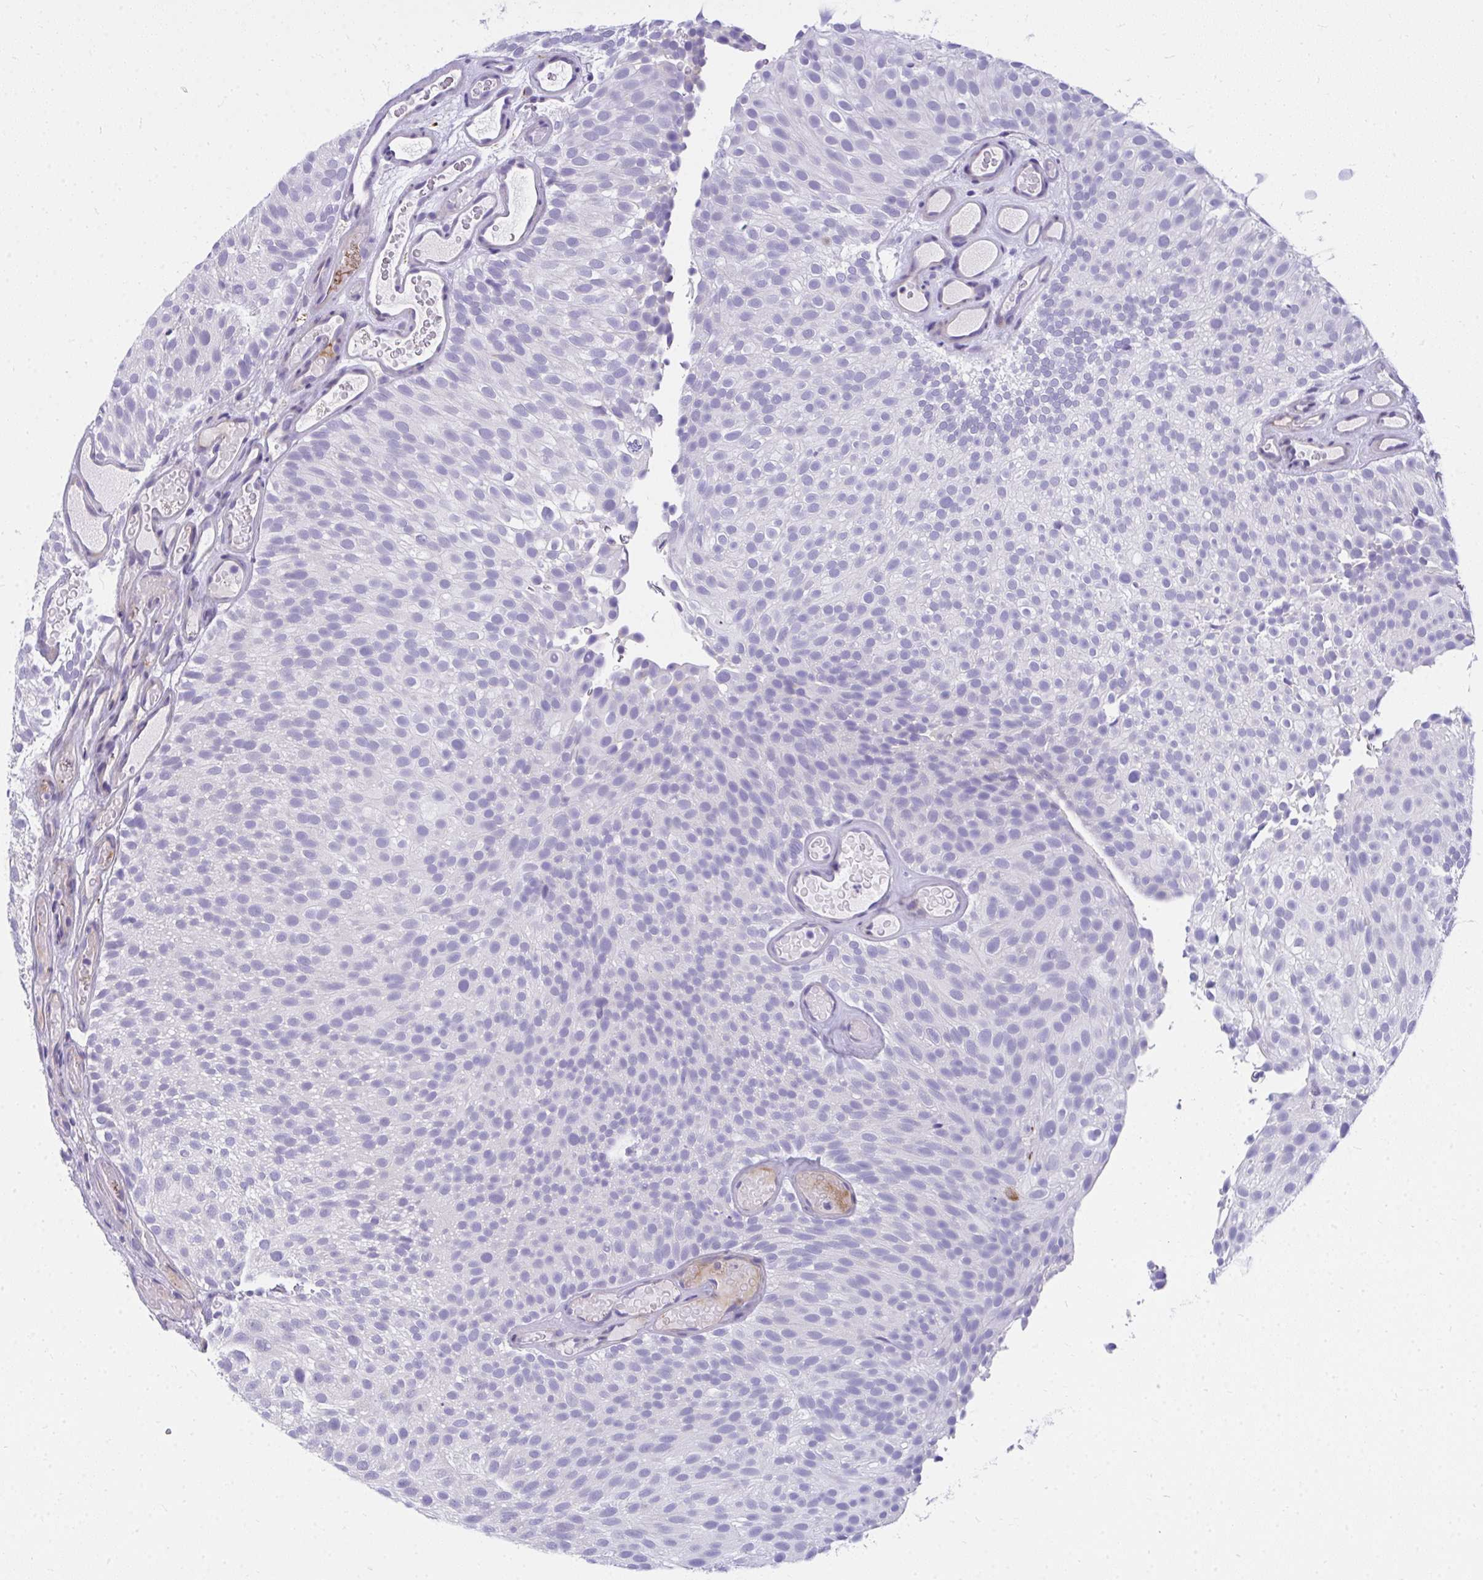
{"staining": {"intensity": "negative", "quantity": "none", "location": "none"}, "tissue": "urothelial cancer", "cell_type": "Tumor cells", "image_type": "cancer", "snomed": [{"axis": "morphology", "description": "Urothelial carcinoma, Low grade"}, {"axis": "topography", "description": "Urinary bladder"}], "caption": "DAB immunohistochemical staining of human urothelial cancer shows no significant staining in tumor cells.", "gene": "TSBP1", "patient": {"sex": "male", "age": 78}}